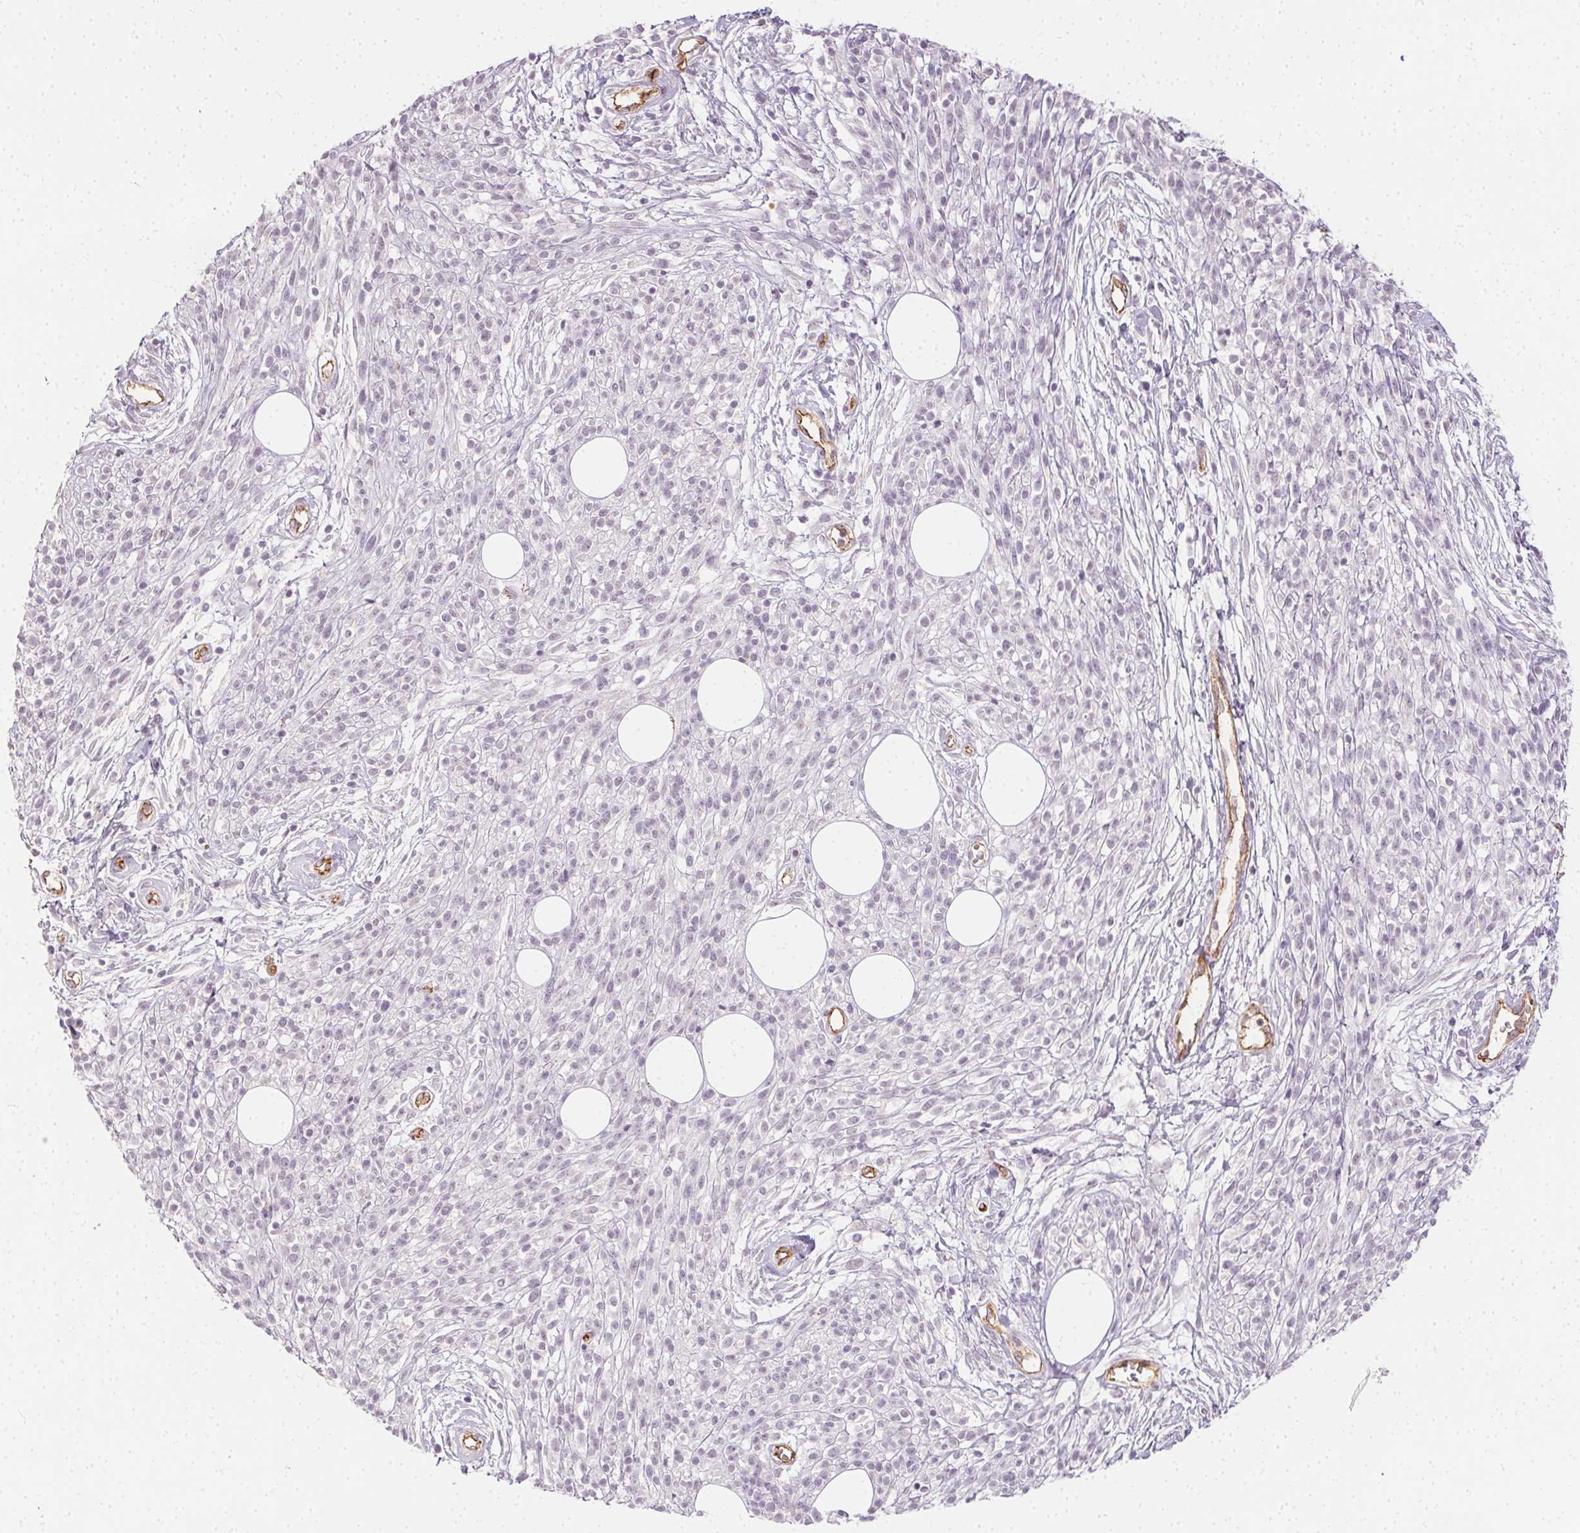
{"staining": {"intensity": "negative", "quantity": "none", "location": "none"}, "tissue": "melanoma", "cell_type": "Tumor cells", "image_type": "cancer", "snomed": [{"axis": "morphology", "description": "Malignant melanoma, NOS"}, {"axis": "topography", "description": "Skin"}, {"axis": "topography", "description": "Skin of trunk"}], "caption": "This is an IHC image of malignant melanoma. There is no expression in tumor cells.", "gene": "PODXL", "patient": {"sex": "male", "age": 74}}